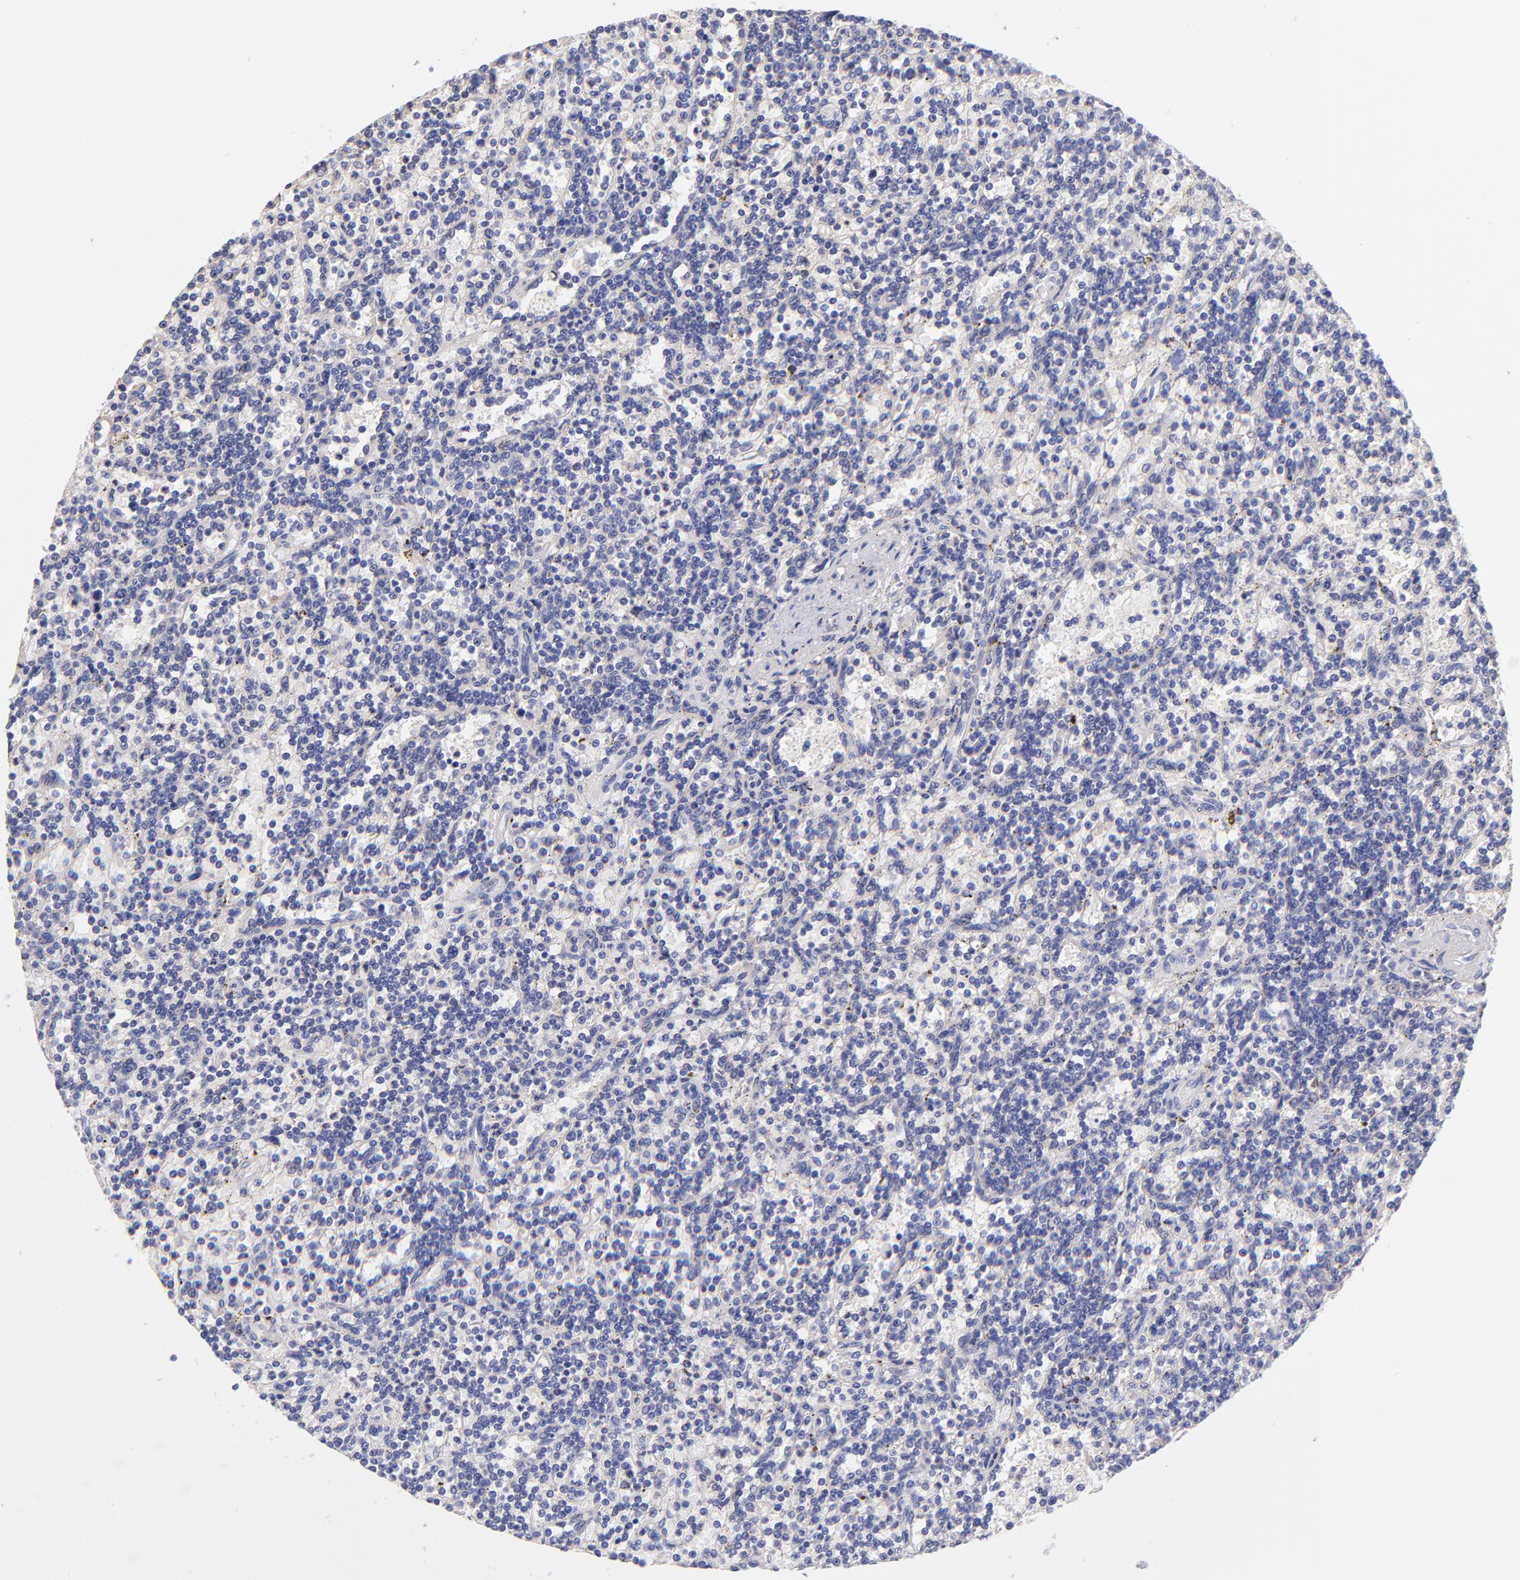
{"staining": {"intensity": "negative", "quantity": "none", "location": "none"}, "tissue": "lymphoma", "cell_type": "Tumor cells", "image_type": "cancer", "snomed": [{"axis": "morphology", "description": "Malignant lymphoma, non-Hodgkin's type, Low grade"}, {"axis": "topography", "description": "Spleen"}], "caption": "Immunohistochemistry histopathology image of lymphoma stained for a protein (brown), which displays no staining in tumor cells.", "gene": "PREX1", "patient": {"sex": "male", "age": 73}}